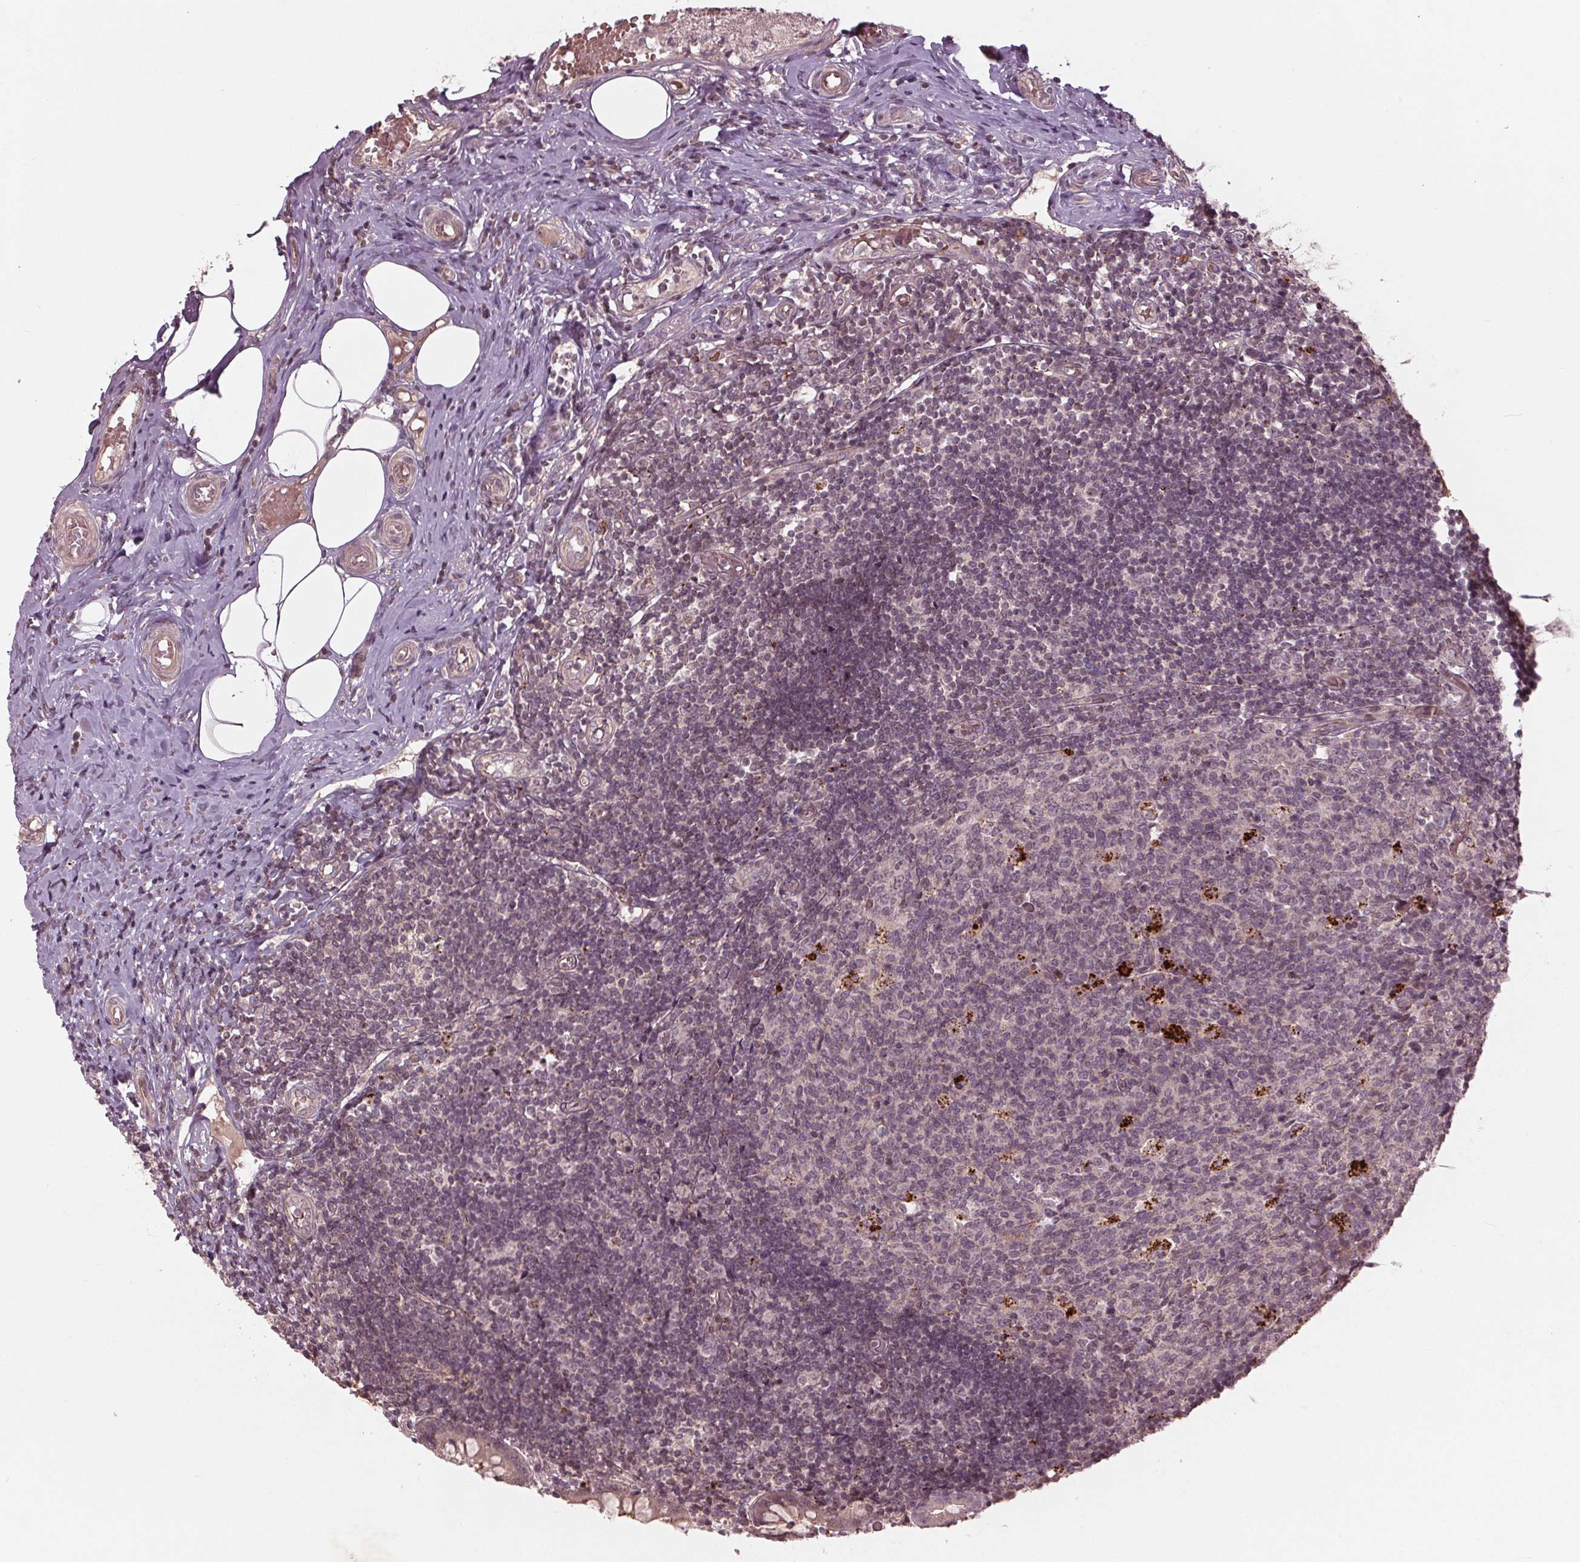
{"staining": {"intensity": "weak", "quantity": "<25%", "location": "cytoplasmic/membranous"}, "tissue": "appendix", "cell_type": "Glandular cells", "image_type": "normal", "snomed": [{"axis": "morphology", "description": "Normal tissue, NOS"}, {"axis": "topography", "description": "Appendix"}], "caption": "DAB immunohistochemical staining of unremarkable human appendix displays no significant staining in glandular cells.", "gene": "CDKL4", "patient": {"sex": "female", "age": 32}}